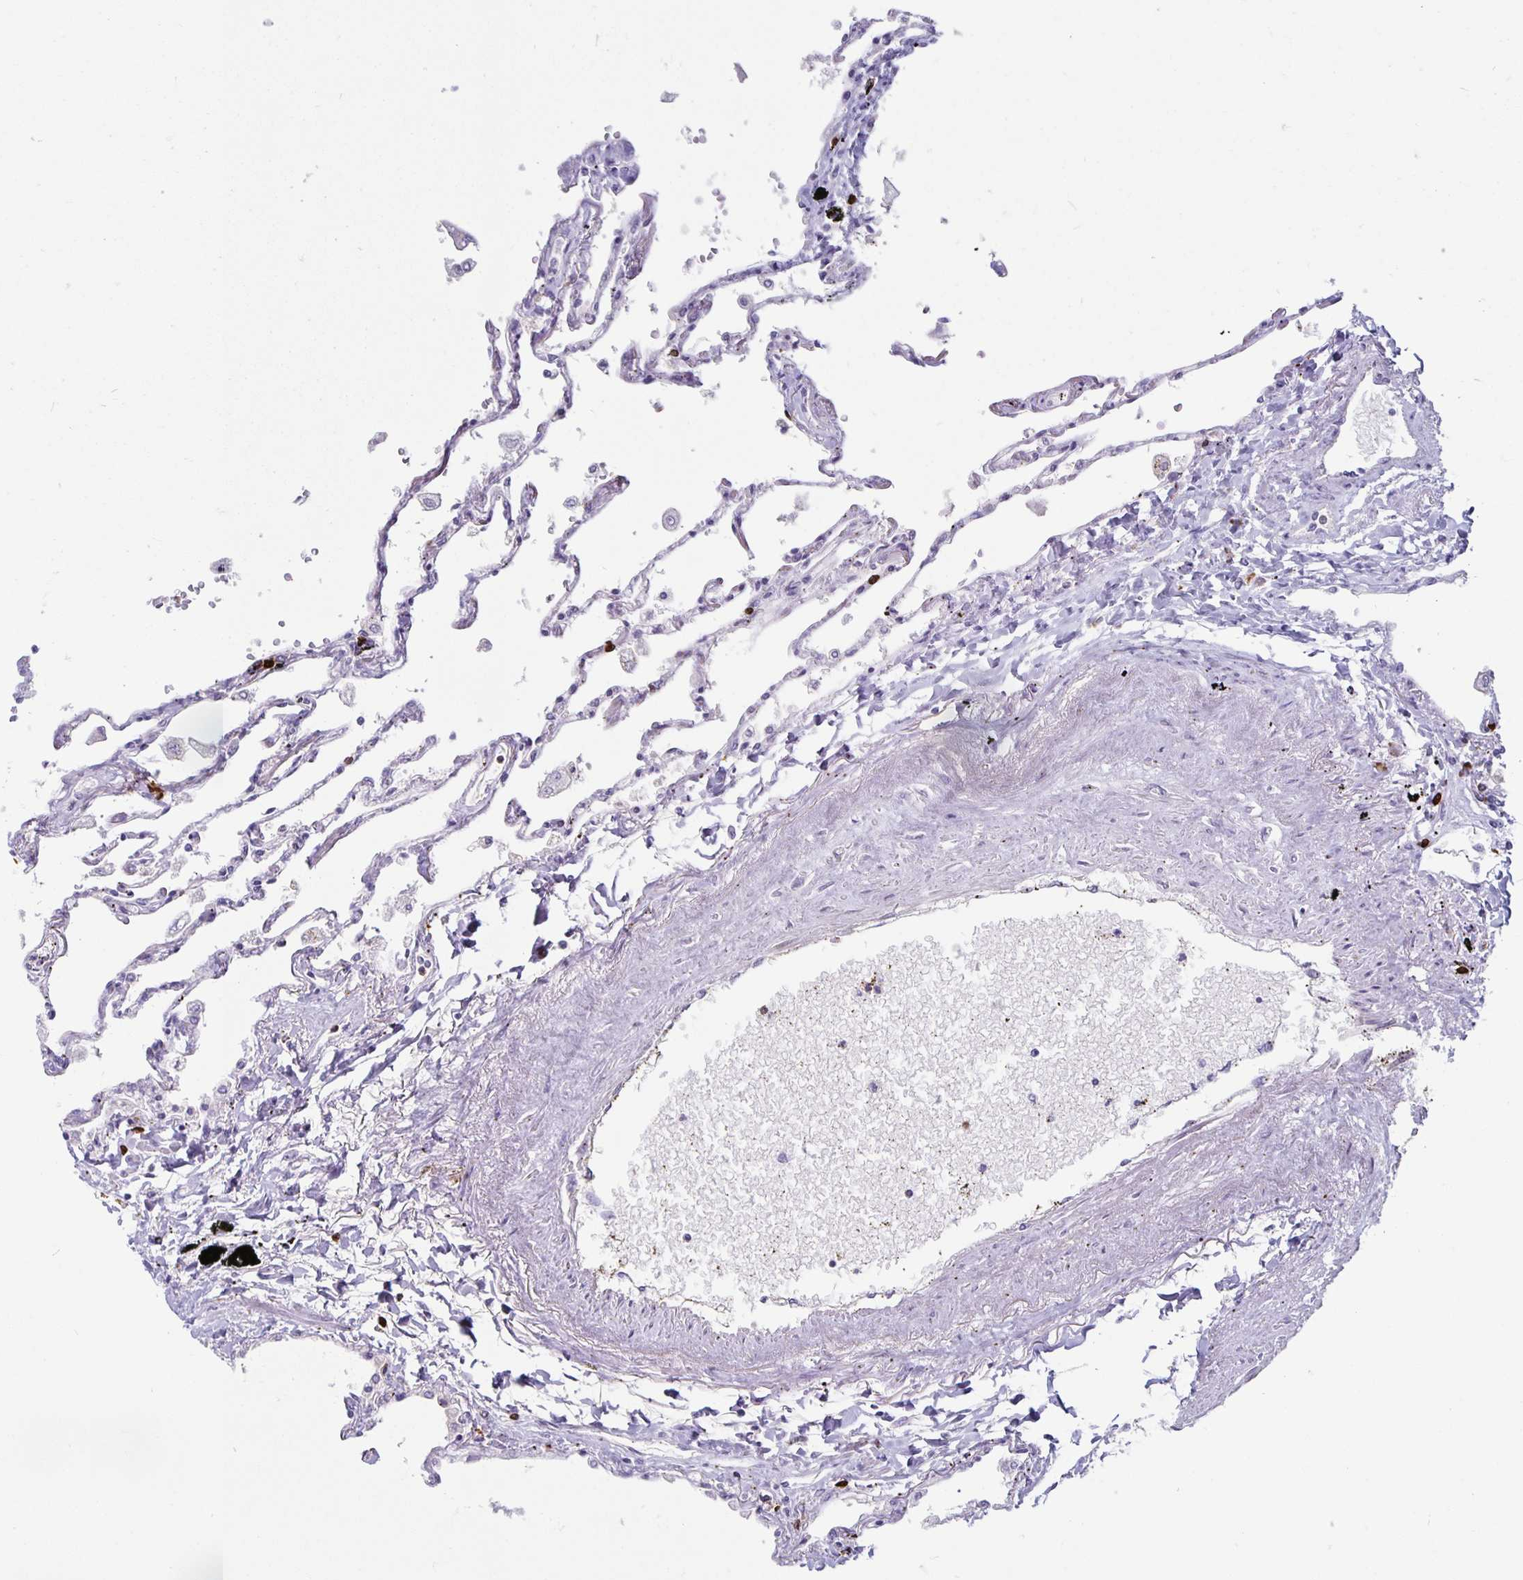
{"staining": {"intensity": "negative", "quantity": "none", "location": "none"}, "tissue": "lung", "cell_type": "Alveolar cells", "image_type": "normal", "snomed": [{"axis": "morphology", "description": "Normal tissue, NOS"}, {"axis": "topography", "description": "Lung"}], "caption": "IHC photomicrograph of unremarkable human lung stained for a protein (brown), which displays no positivity in alveolar cells. Nuclei are stained in blue.", "gene": "GZMK", "patient": {"sex": "female", "age": 67}}